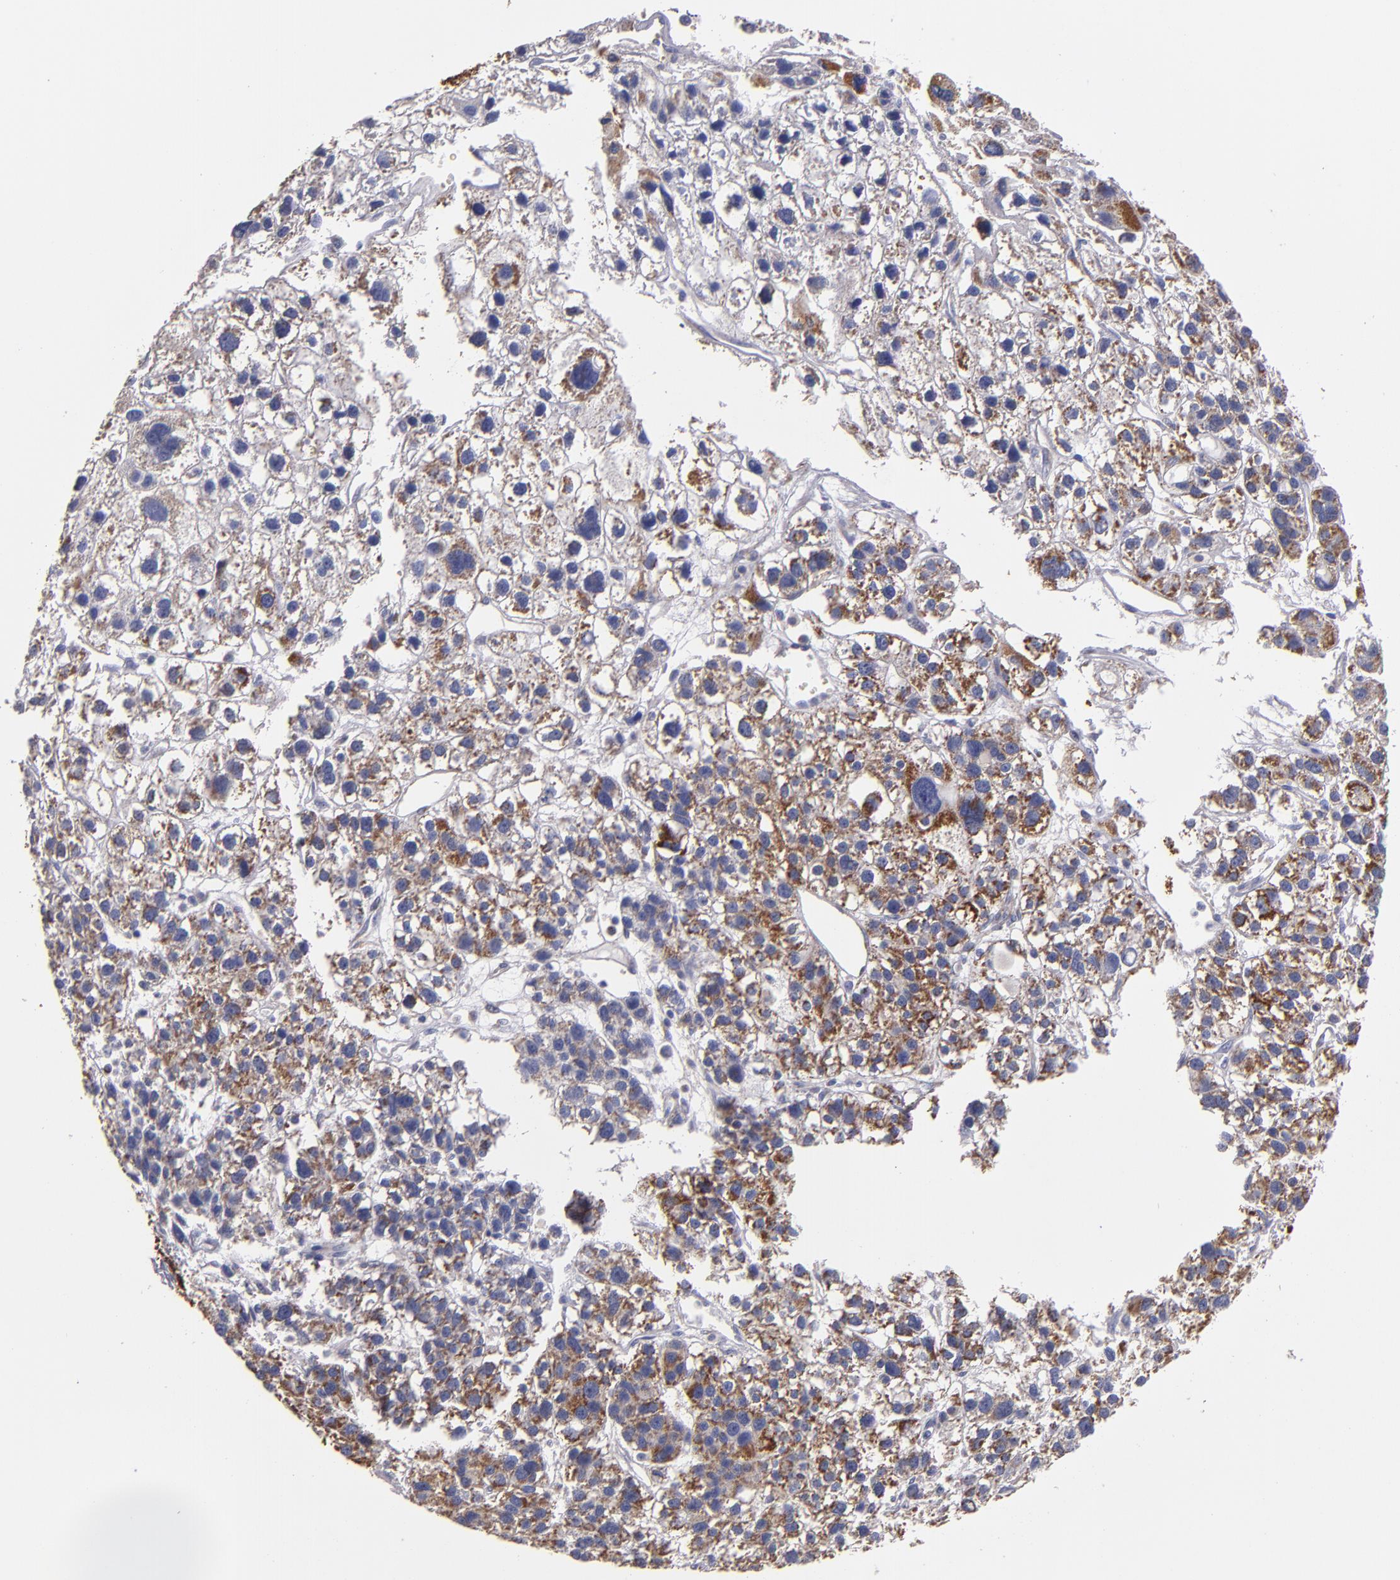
{"staining": {"intensity": "moderate", "quantity": "25%-75%", "location": "cytoplasmic/membranous"}, "tissue": "liver cancer", "cell_type": "Tumor cells", "image_type": "cancer", "snomed": [{"axis": "morphology", "description": "Carcinoma, Hepatocellular, NOS"}, {"axis": "topography", "description": "Liver"}], "caption": "Tumor cells display medium levels of moderate cytoplasmic/membranous positivity in about 25%-75% of cells in human liver cancer.", "gene": "CLTA", "patient": {"sex": "female", "age": 85}}